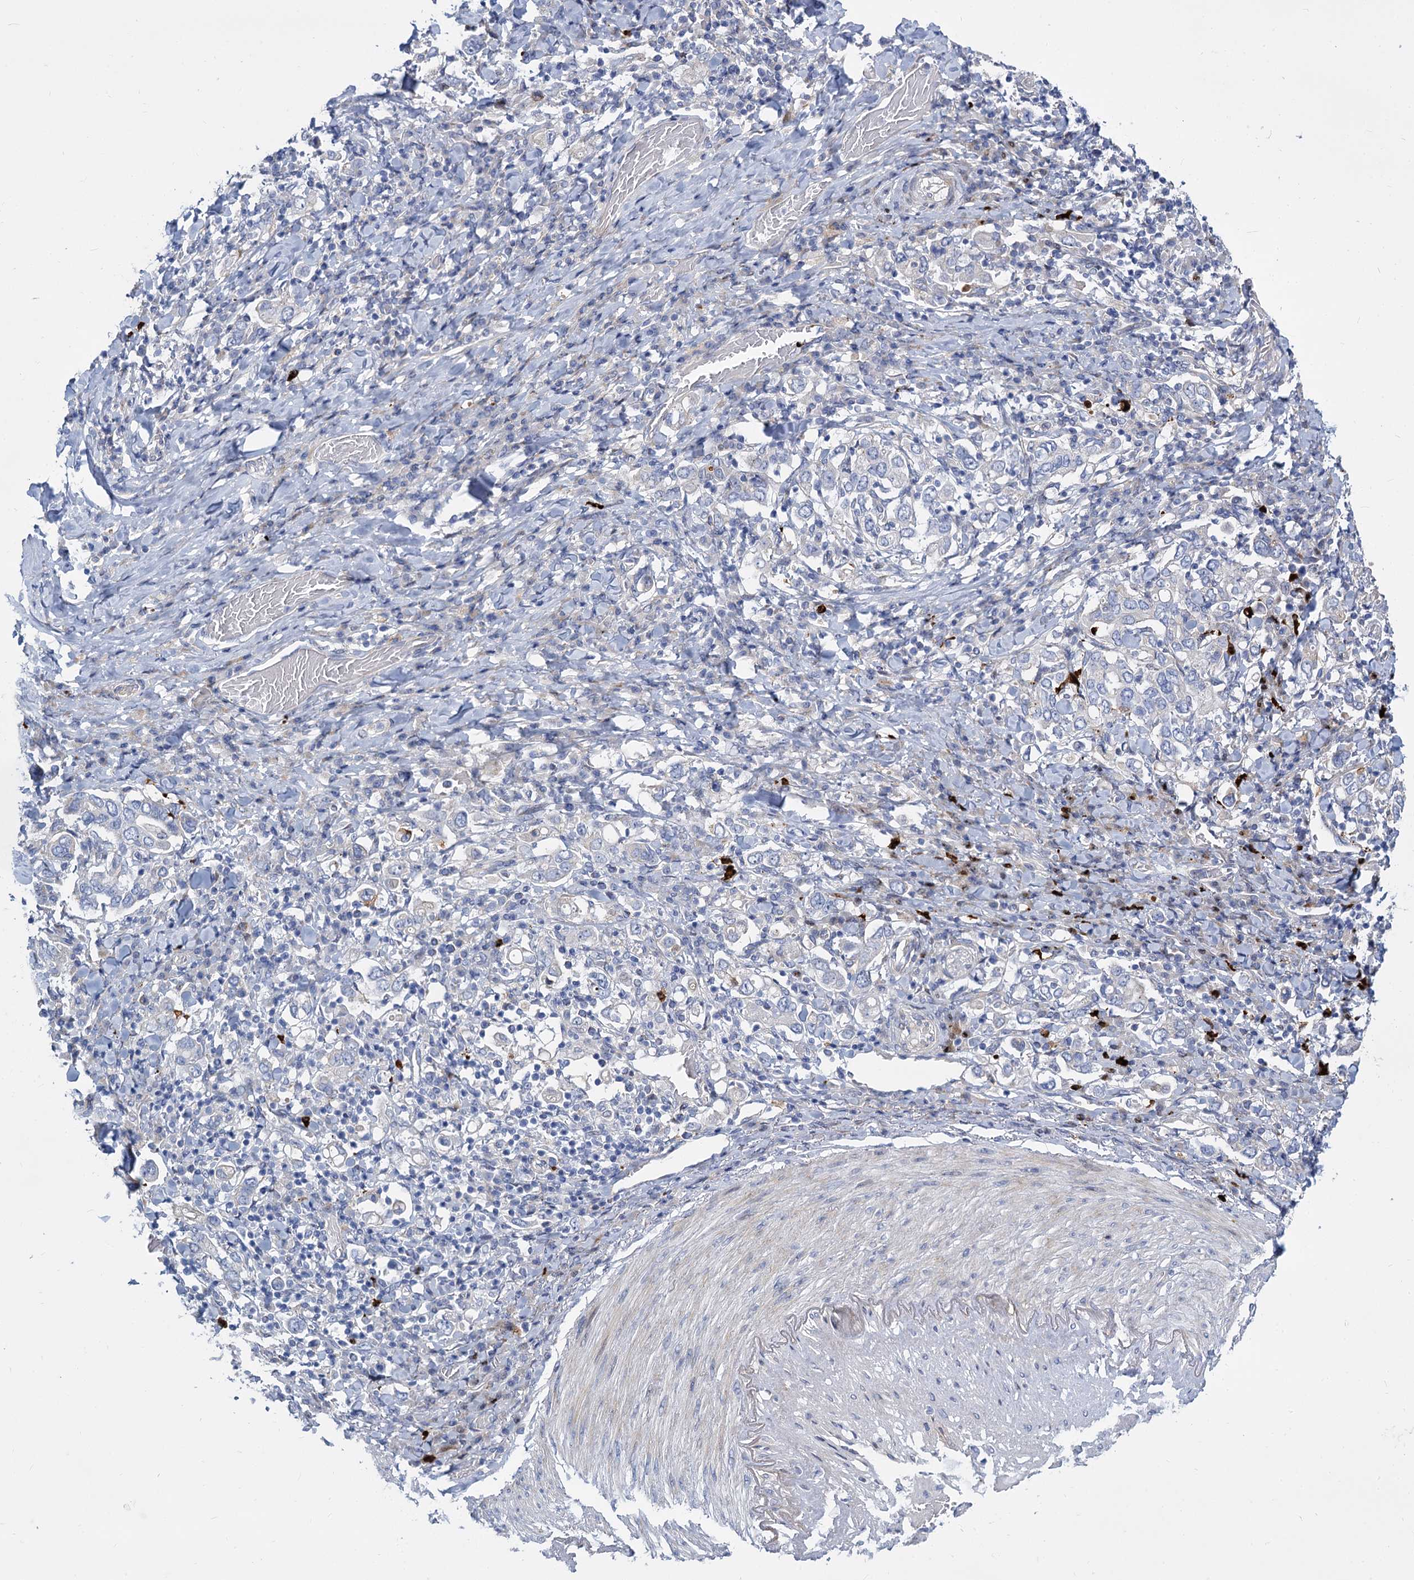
{"staining": {"intensity": "negative", "quantity": "none", "location": "none"}, "tissue": "stomach cancer", "cell_type": "Tumor cells", "image_type": "cancer", "snomed": [{"axis": "morphology", "description": "Adenocarcinoma, NOS"}, {"axis": "topography", "description": "Stomach, upper"}], "caption": "The image shows no staining of tumor cells in stomach cancer.", "gene": "TRIM77", "patient": {"sex": "male", "age": 62}}